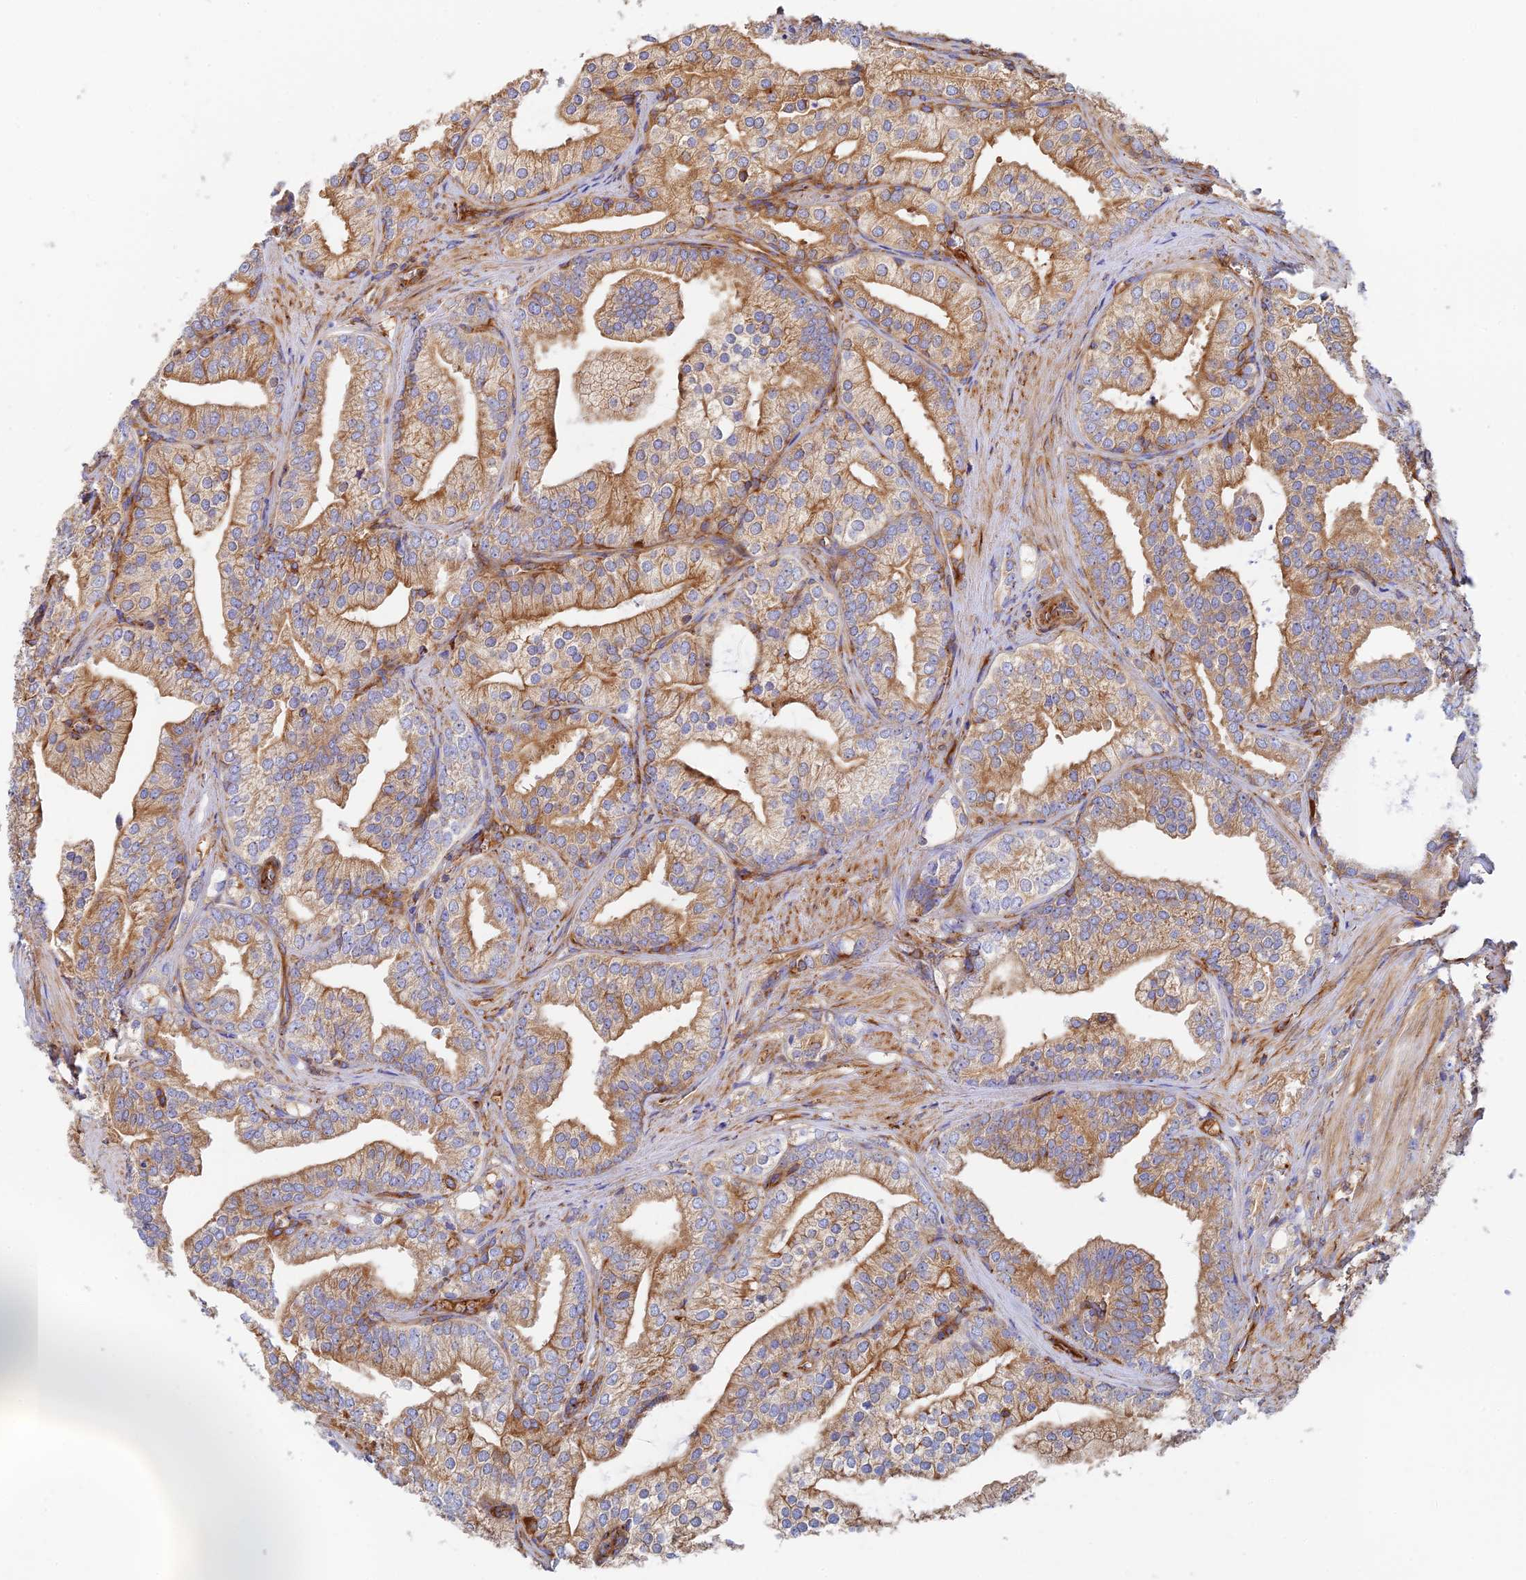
{"staining": {"intensity": "moderate", "quantity": ">75%", "location": "cytoplasmic/membranous"}, "tissue": "prostate cancer", "cell_type": "Tumor cells", "image_type": "cancer", "snomed": [{"axis": "morphology", "description": "Adenocarcinoma, High grade"}, {"axis": "topography", "description": "Prostate"}], "caption": "Immunohistochemistry (IHC) micrograph of neoplastic tissue: adenocarcinoma (high-grade) (prostate) stained using immunohistochemistry shows medium levels of moderate protein expression localized specifically in the cytoplasmic/membranous of tumor cells, appearing as a cytoplasmic/membranous brown color.", "gene": "DCTN2", "patient": {"sex": "male", "age": 50}}